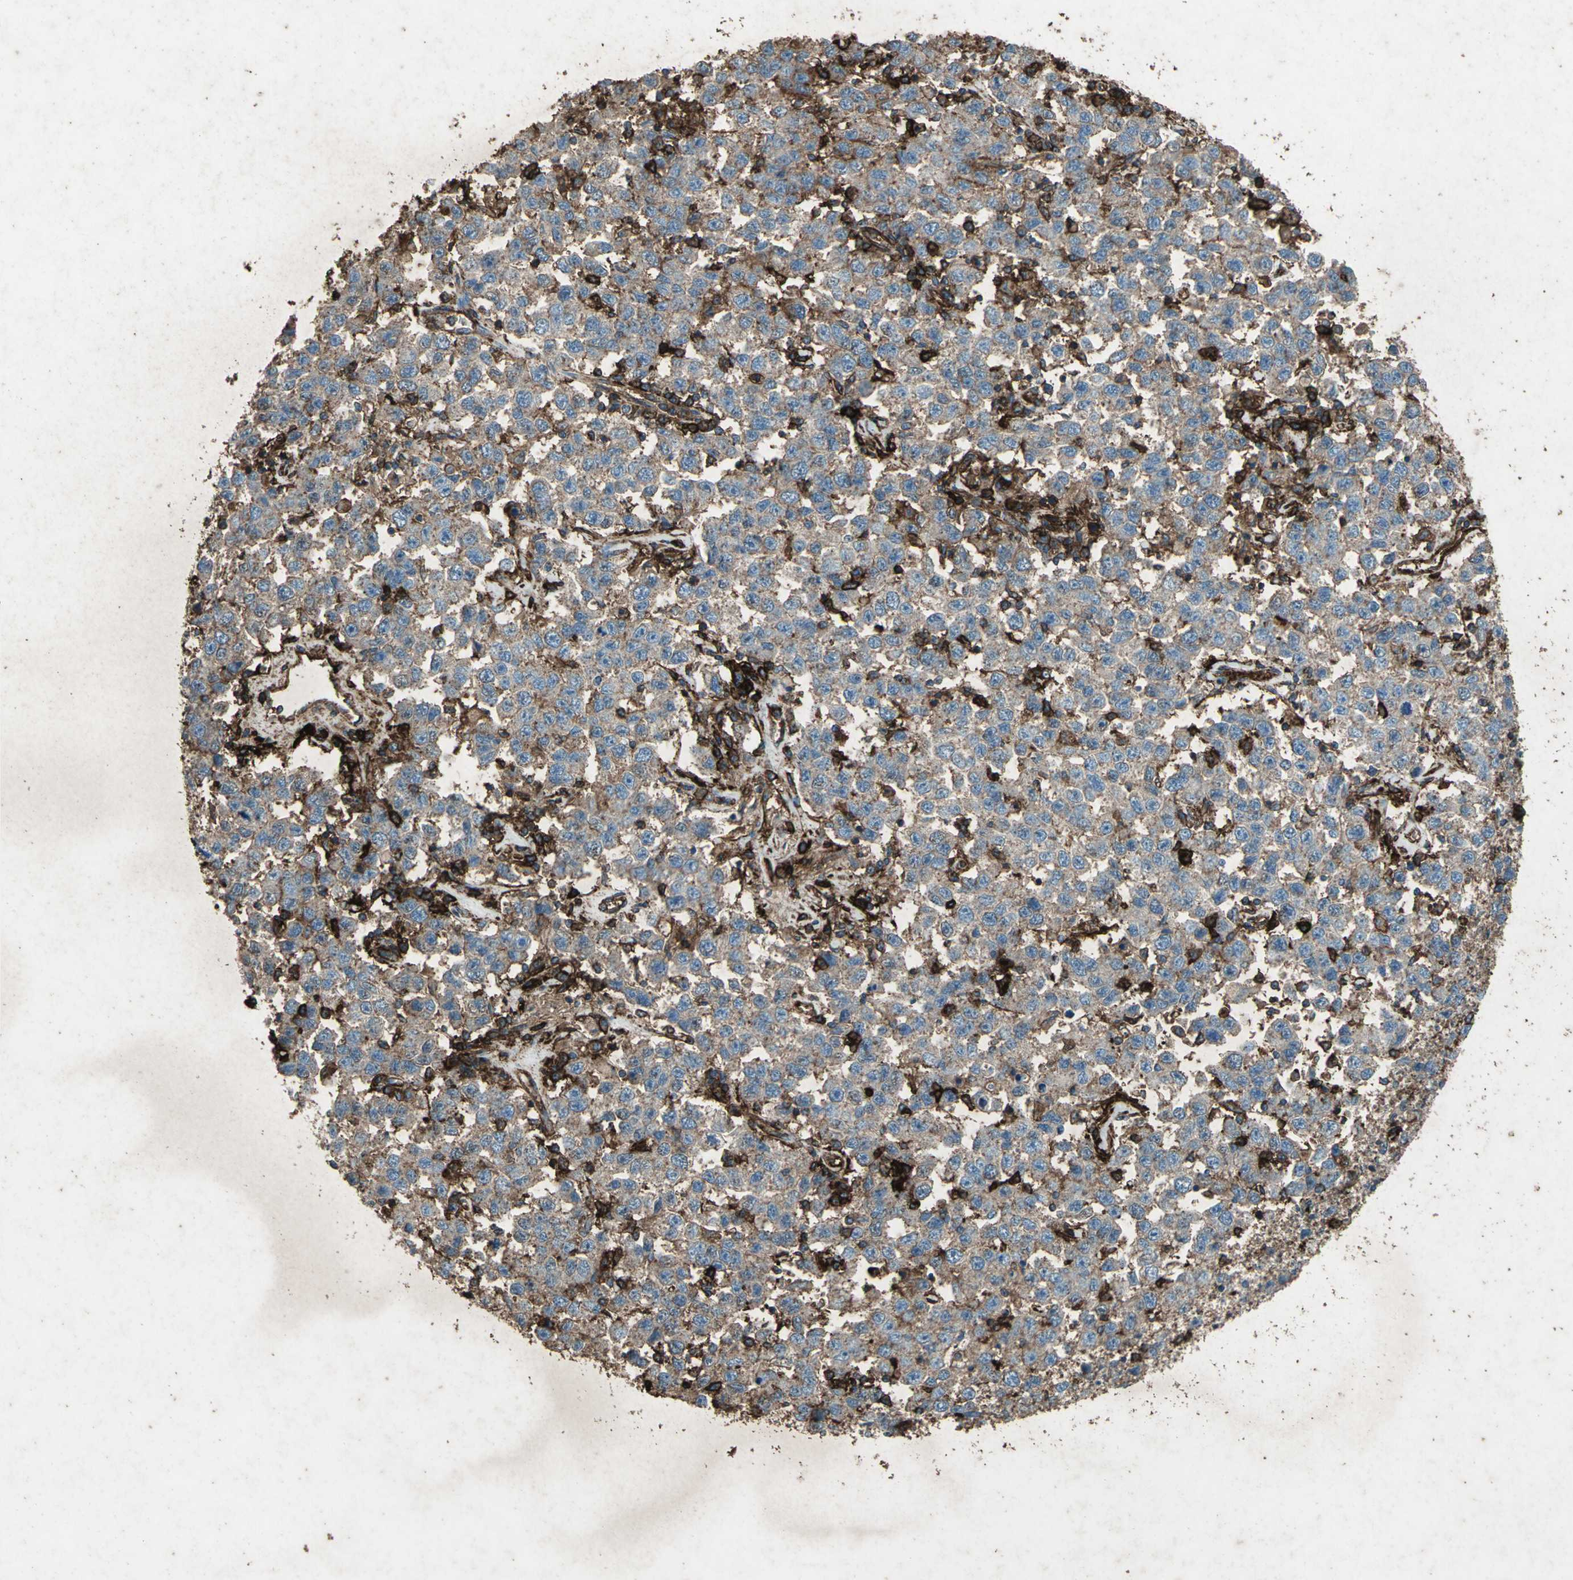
{"staining": {"intensity": "weak", "quantity": ">75%", "location": "cytoplasmic/membranous"}, "tissue": "testis cancer", "cell_type": "Tumor cells", "image_type": "cancer", "snomed": [{"axis": "morphology", "description": "Seminoma, NOS"}, {"axis": "topography", "description": "Testis"}], "caption": "Testis seminoma stained with IHC displays weak cytoplasmic/membranous expression in approximately >75% of tumor cells.", "gene": "CCR6", "patient": {"sex": "male", "age": 41}}